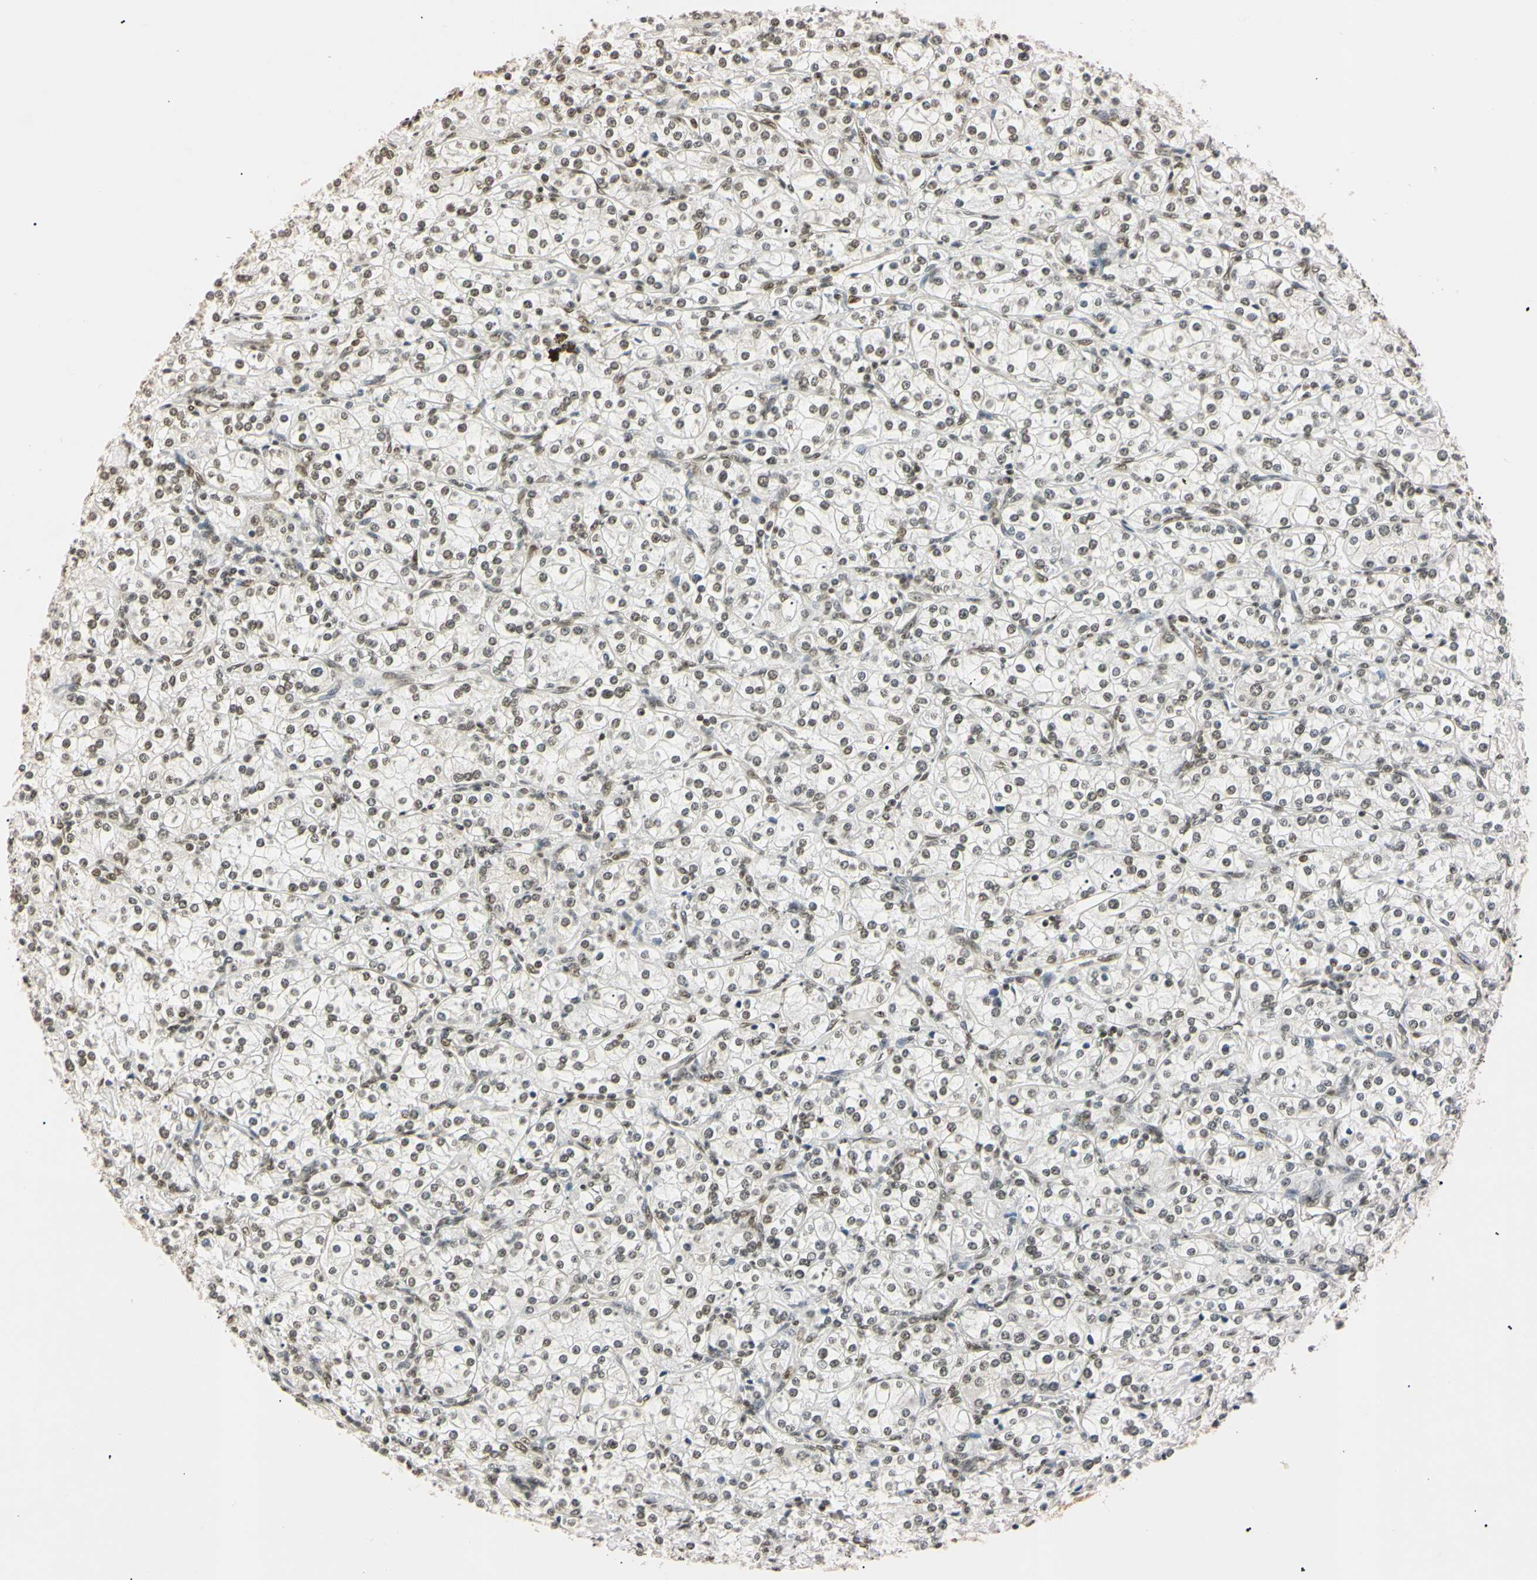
{"staining": {"intensity": "moderate", "quantity": ">75%", "location": "nuclear"}, "tissue": "renal cancer", "cell_type": "Tumor cells", "image_type": "cancer", "snomed": [{"axis": "morphology", "description": "Adenocarcinoma, NOS"}, {"axis": "topography", "description": "Kidney"}], "caption": "Renal cancer stained with a brown dye demonstrates moderate nuclear positive positivity in about >75% of tumor cells.", "gene": "SMARCA5", "patient": {"sex": "male", "age": 77}}